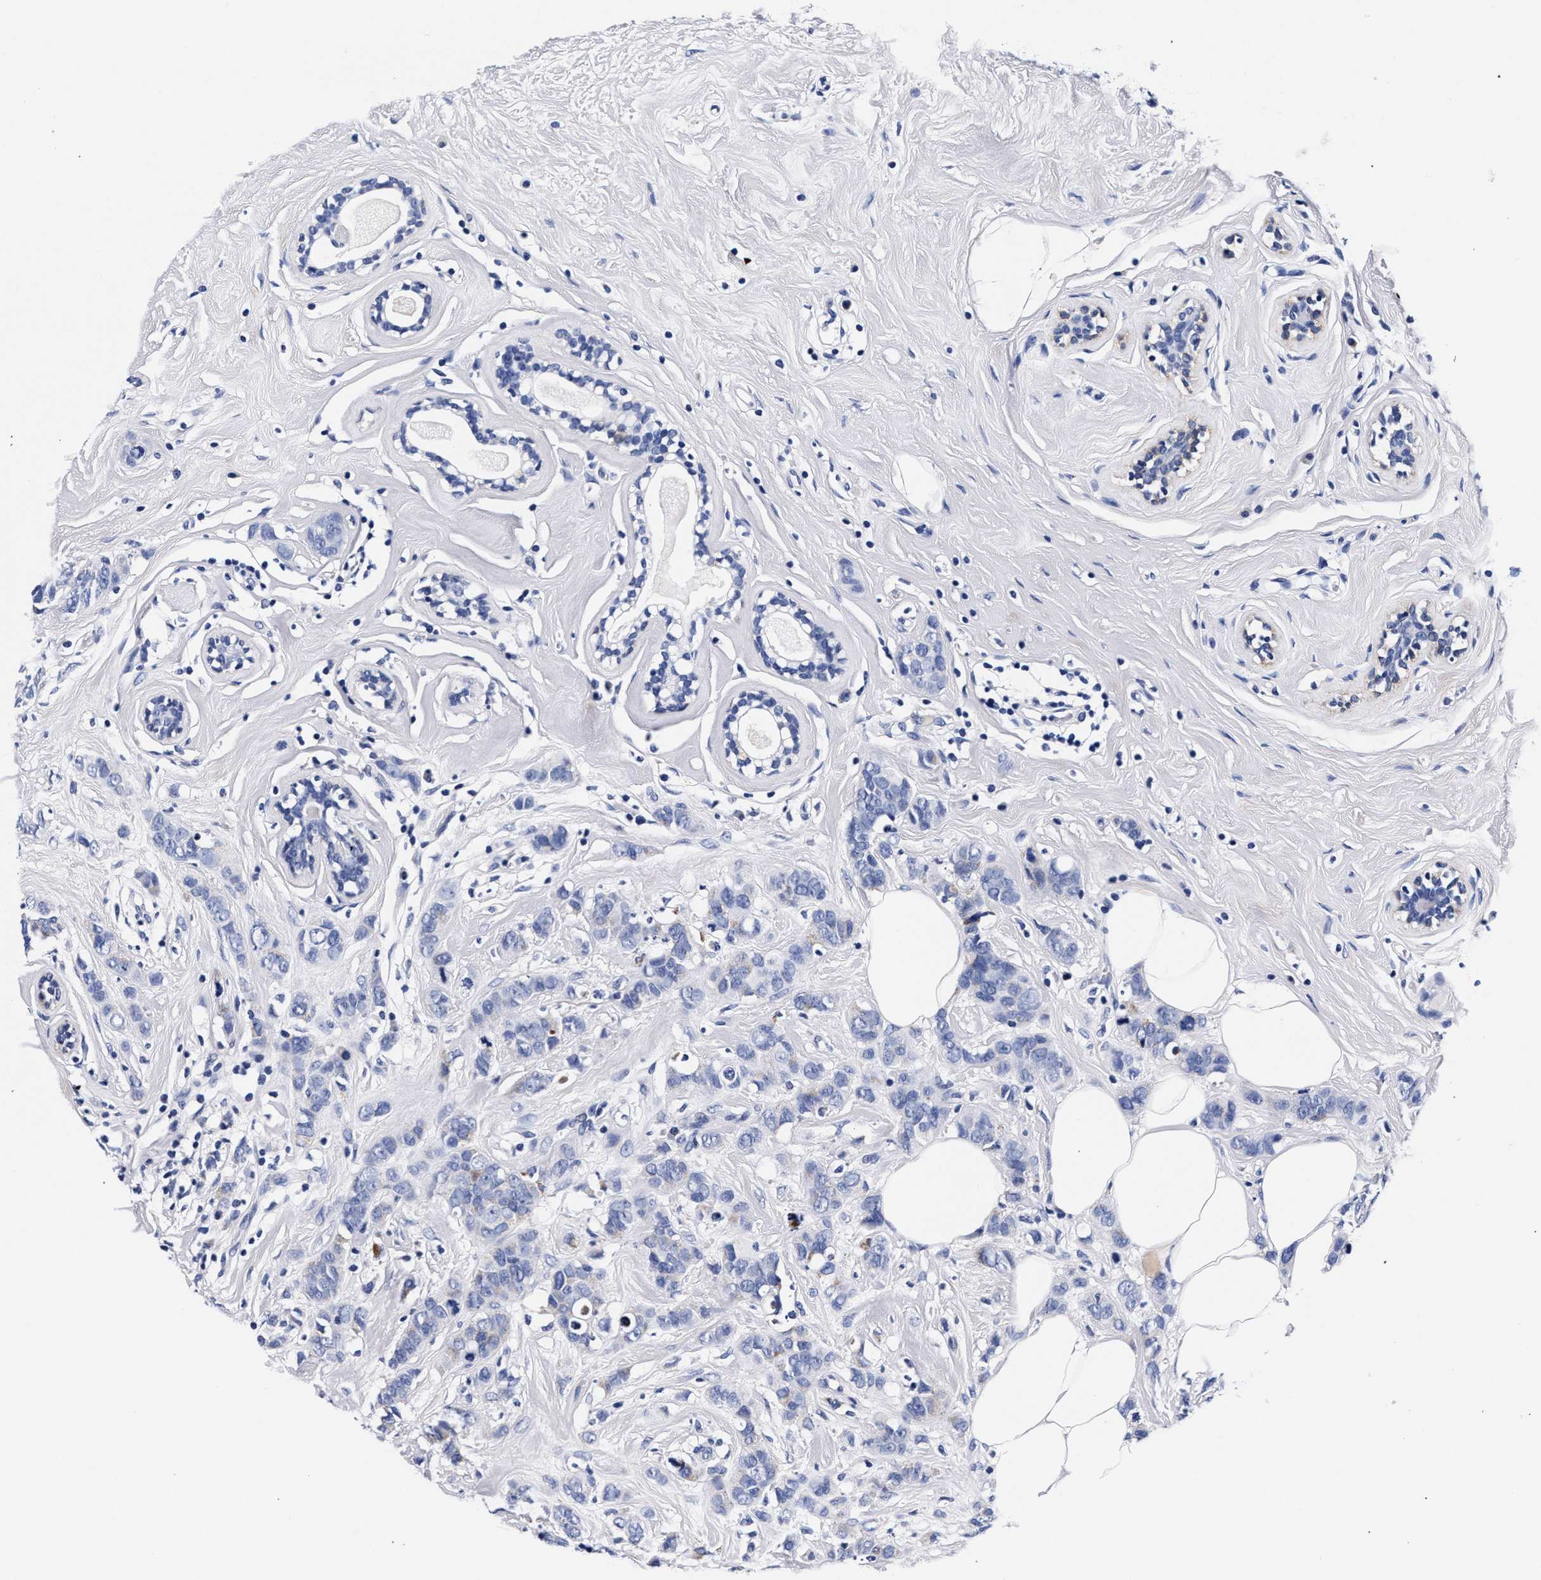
{"staining": {"intensity": "negative", "quantity": "none", "location": "none"}, "tissue": "breast cancer", "cell_type": "Tumor cells", "image_type": "cancer", "snomed": [{"axis": "morphology", "description": "Normal tissue, NOS"}, {"axis": "morphology", "description": "Duct carcinoma"}, {"axis": "topography", "description": "Breast"}], "caption": "Tumor cells show no significant protein positivity in breast cancer. (Stains: DAB (3,3'-diaminobenzidine) IHC with hematoxylin counter stain, Microscopy: brightfield microscopy at high magnification).", "gene": "RAB3B", "patient": {"sex": "female", "age": 50}}